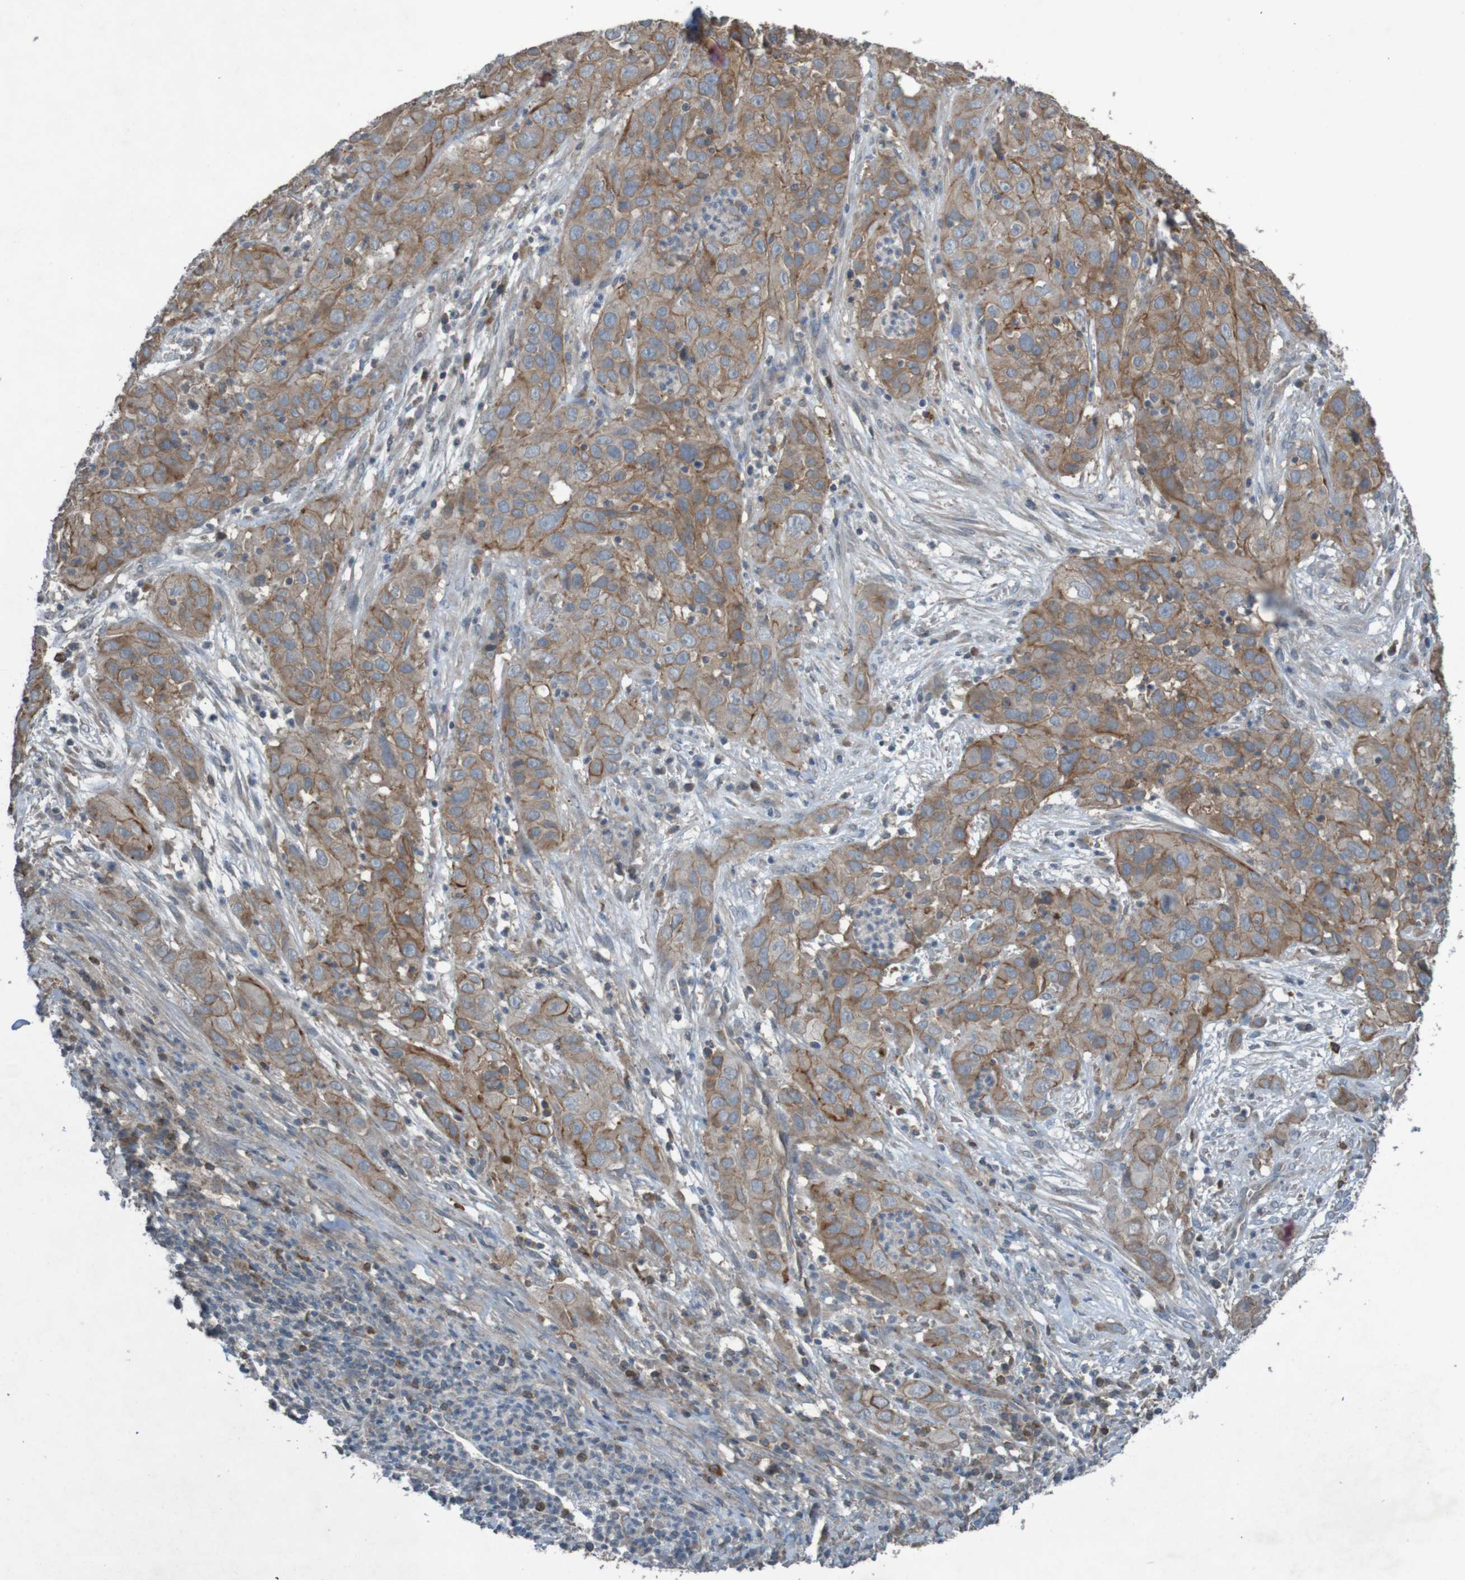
{"staining": {"intensity": "moderate", "quantity": ">75%", "location": "cytoplasmic/membranous"}, "tissue": "cervical cancer", "cell_type": "Tumor cells", "image_type": "cancer", "snomed": [{"axis": "morphology", "description": "Squamous cell carcinoma, NOS"}, {"axis": "topography", "description": "Cervix"}], "caption": "Cervical cancer (squamous cell carcinoma) tissue reveals moderate cytoplasmic/membranous staining in approximately >75% of tumor cells, visualized by immunohistochemistry.", "gene": "B3GAT2", "patient": {"sex": "female", "age": 32}}